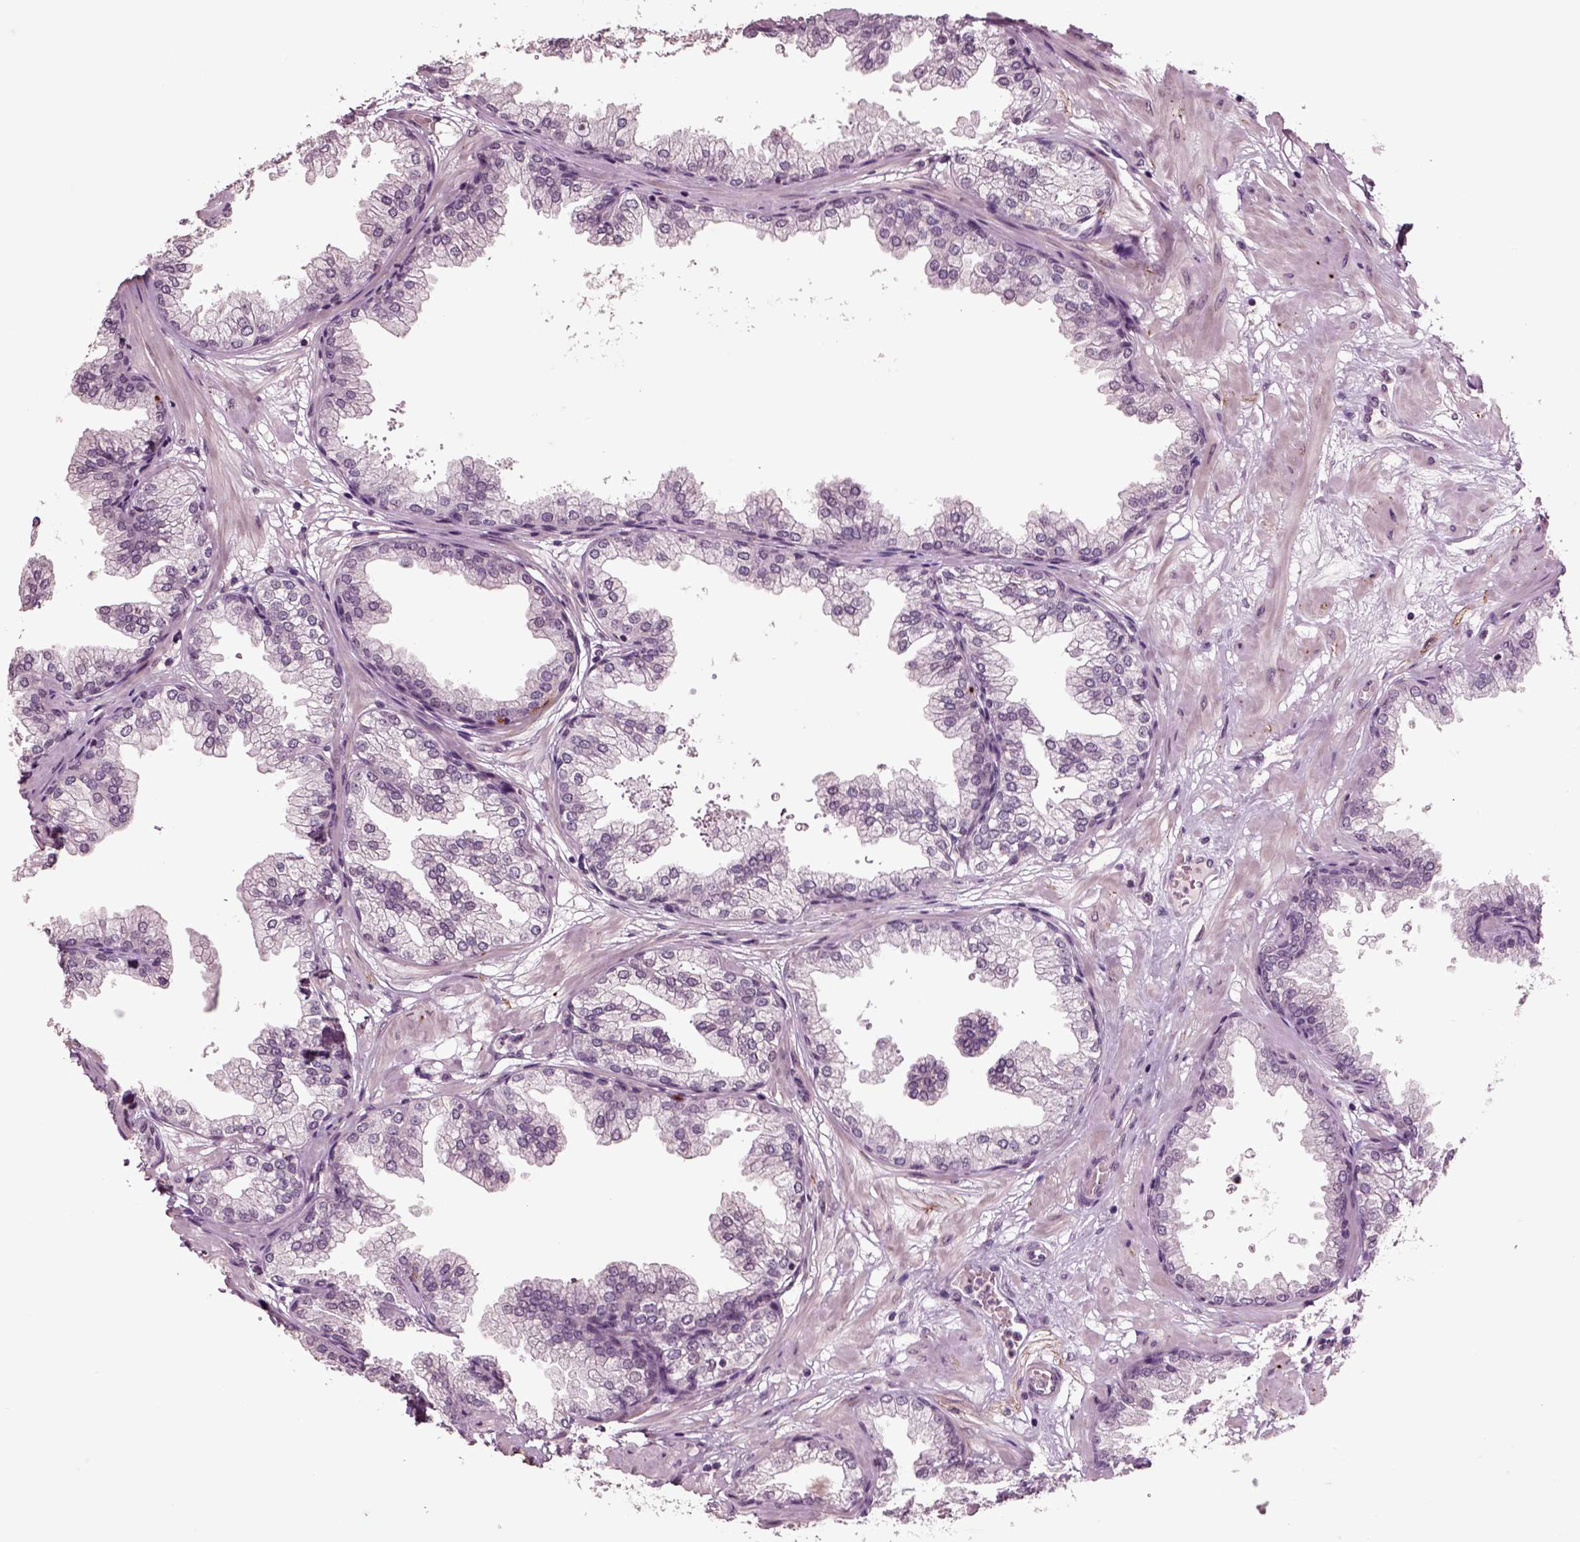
{"staining": {"intensity": "negative", "quantity": "none", "location": "none"}, "tissue": "prostate", "cell_type": "Glandular cells", "image_type": "normal", "snomed": [{"axis": "morphology", "description": "Normal tissue, NOS"}, {"axis": "topography", "description": "Prostate"}], "caption": "Immunohistochemistry of normal prostate exhibits no staining in glandular cells.", "gene": "CHGB", "patient": {"sex": "male", "age": 37}}